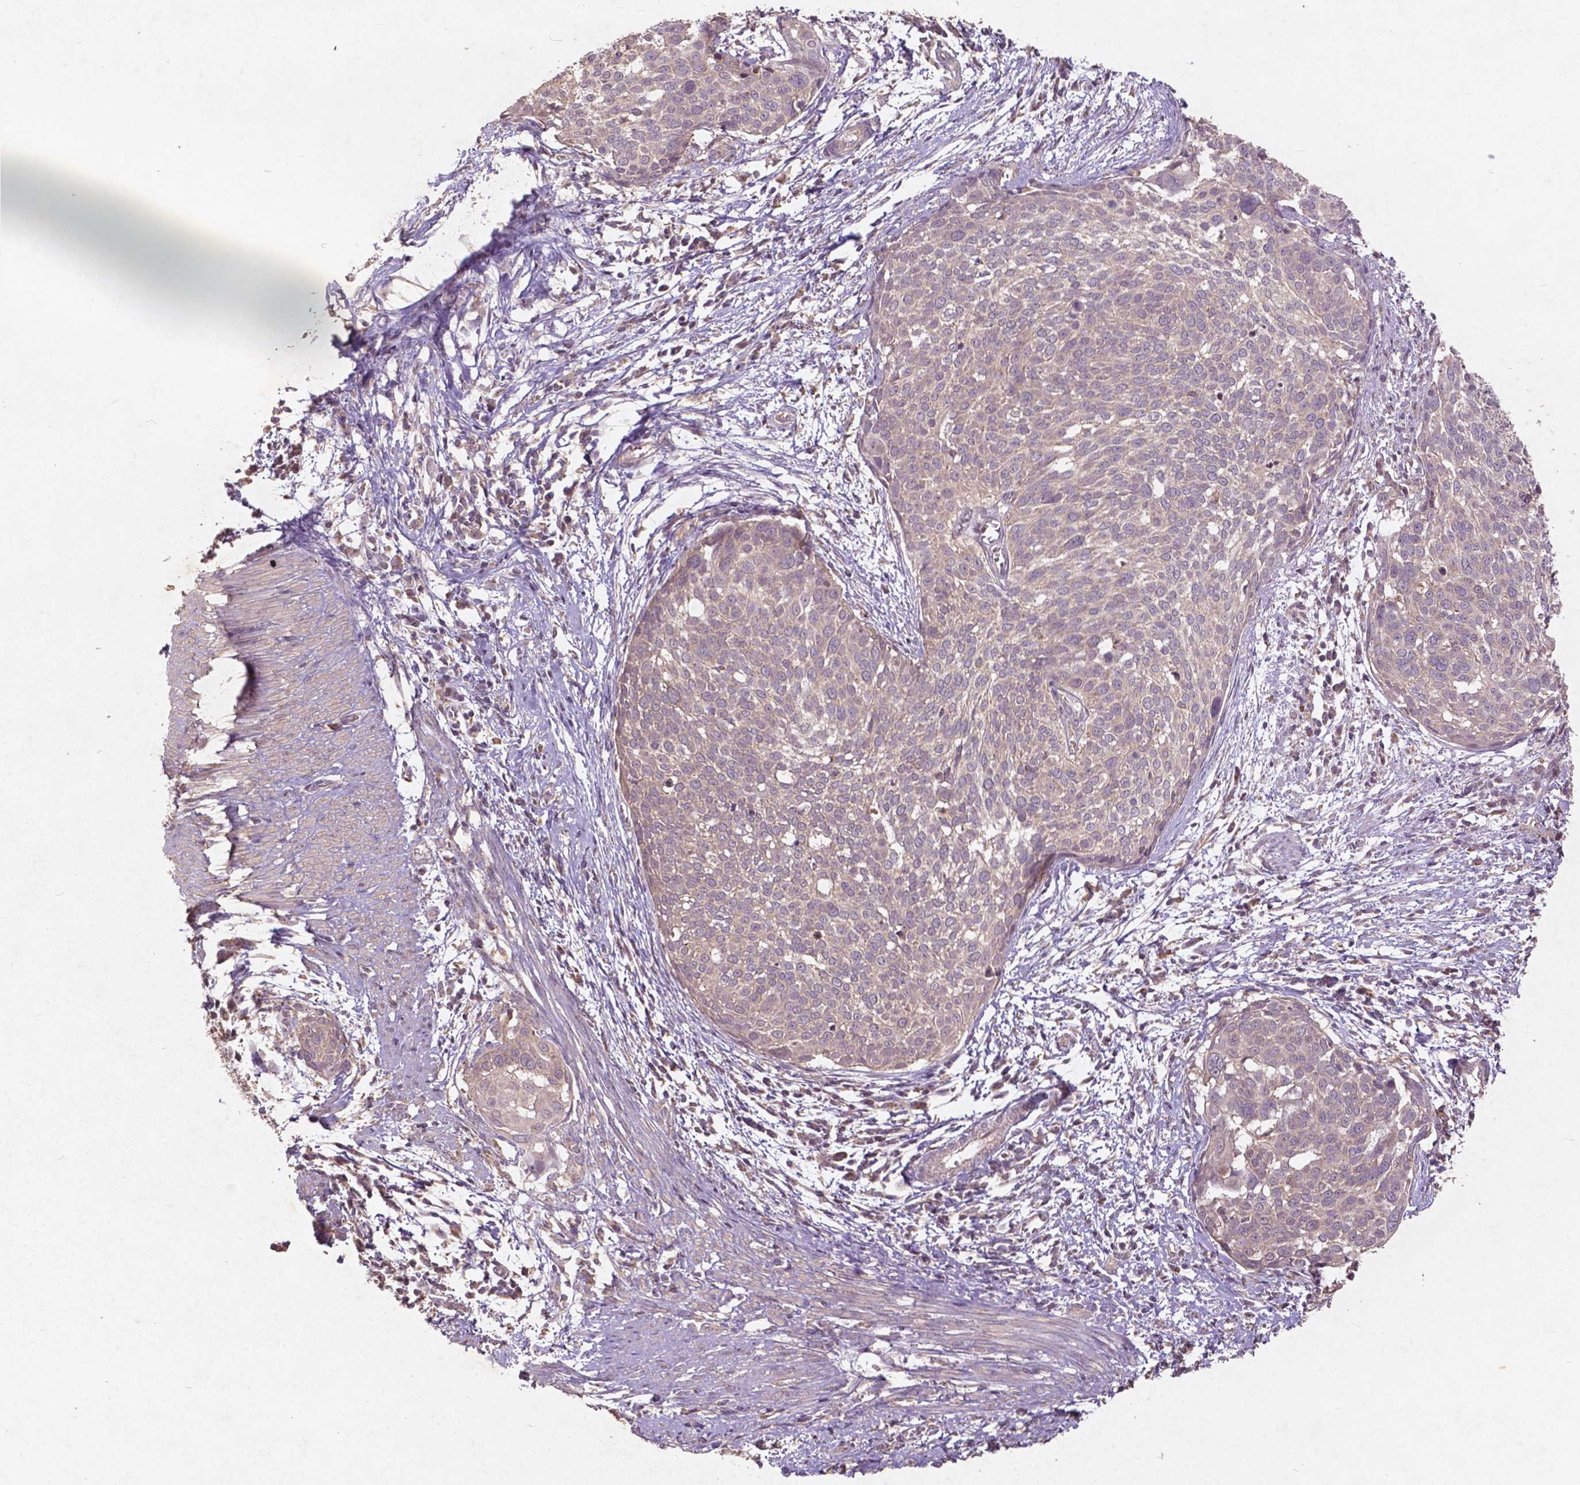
{"staining": {"intensity": "negative", "quantity": "none", "location": "none"}, "tissue": "cervical cancer", "cell_type": "Tumor cells", "image_type": "cancer", "snomed": [{"axis": "morphology", "description": "Squamous cell carcinoma, NOS"}, {"axis": "topography", "description": "Cervix"}], "caption": "Photomicrograph shows no protein staining in tumor cells of squamous cell carcinoma (cervical) tissue.", "gene": "ST6GALNAC5", "patient": {"sex": "female", "age": 39}}